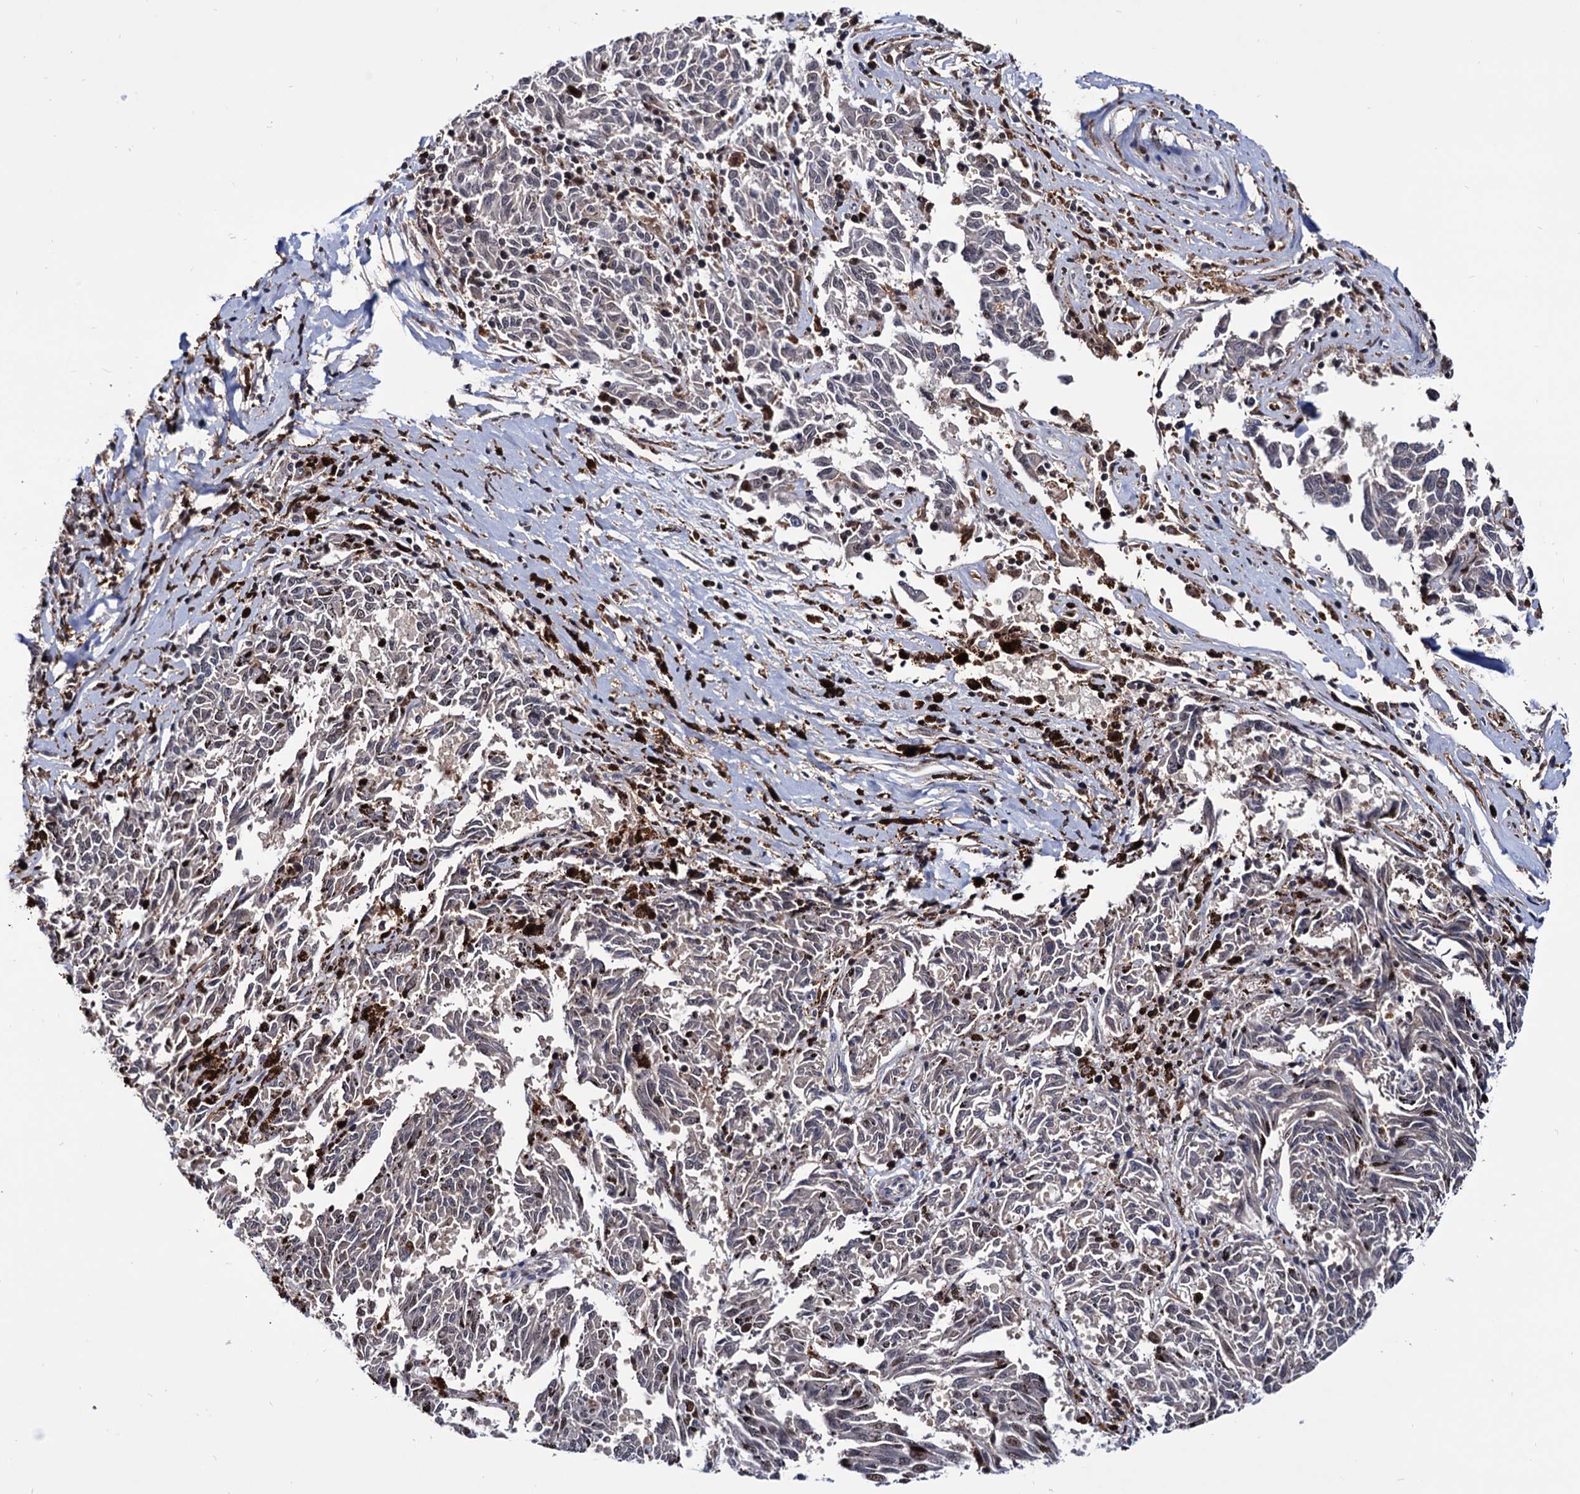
{"staining": {"intensity": "moderate", "quantity": "<25%", "location": "nuclear"}, "tissue": "melanoma", "cell_type": "Tumor cells", "image_type": "cancer", "snomed": [{"axis": "morphology", "description": "Malignant melanoma, NOS"}, {"axis": "topography", "description": "Skin"}], "caption": "Protein expression analysis of melanoma displays moderate nuclear staining in about <25% of tumor cells.", "gene": "RNASEH2B", "patient": {"sex": "female", "age": 72}}